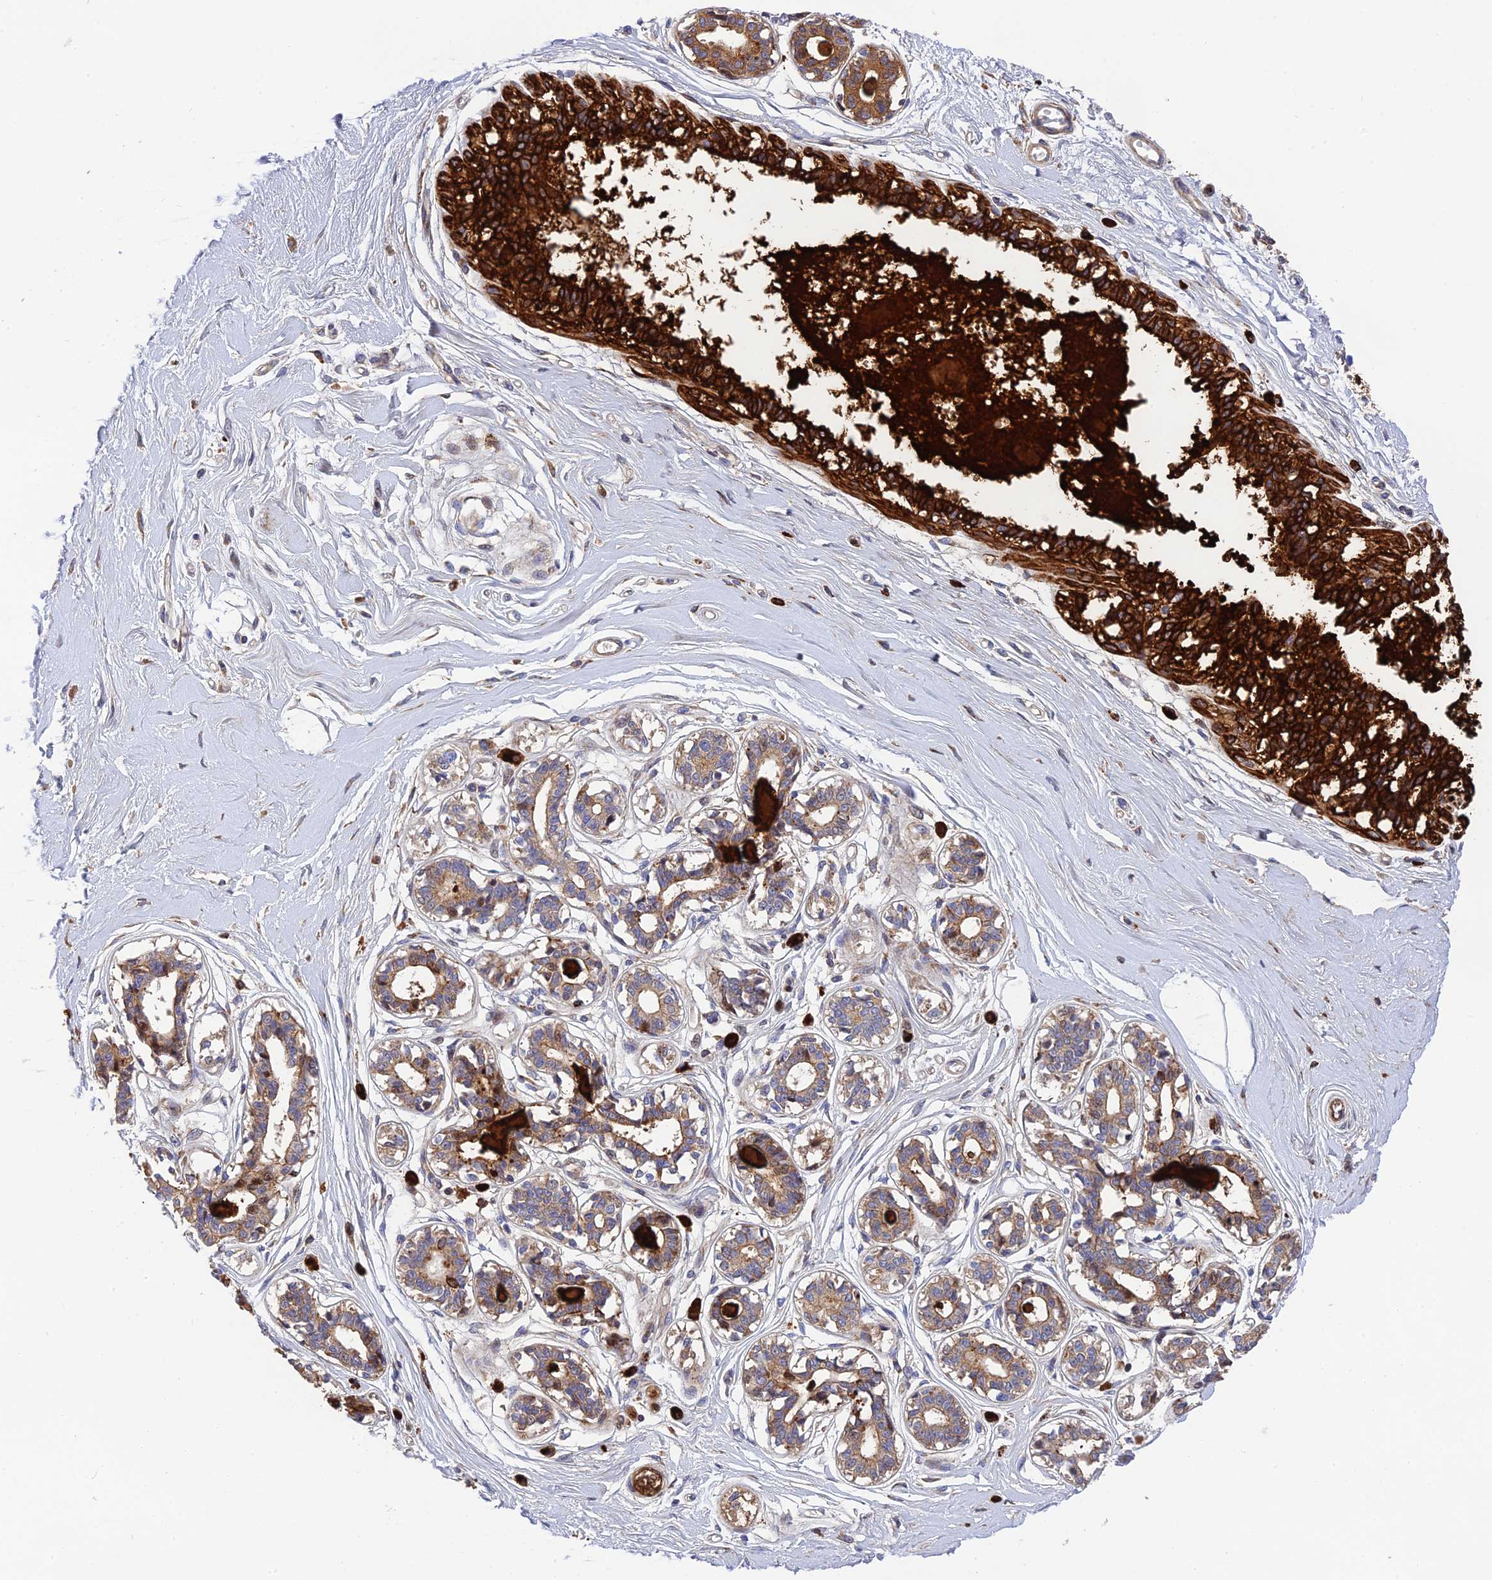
{"staining": {"intensity": "negative", "quantity": "none", "location": "none"}, "tissue": "breast", "cell_type": "Adipocytes", "image_type": "normal", "snomed": [{"axis": "morphology", "description": "Normal tissue, NOS"}, {"axis": "topography", "description": "Breast"}], "caption": "An IHC photomicrograph of benign breast is shown. There is no staining in adipocytes of breast. (DAB (3,3'-diaminobenzidine) IHC with hematoxylin counter stain).", "gene": "CPSF4L", "patient": {"sex": "female", "age": 45}}